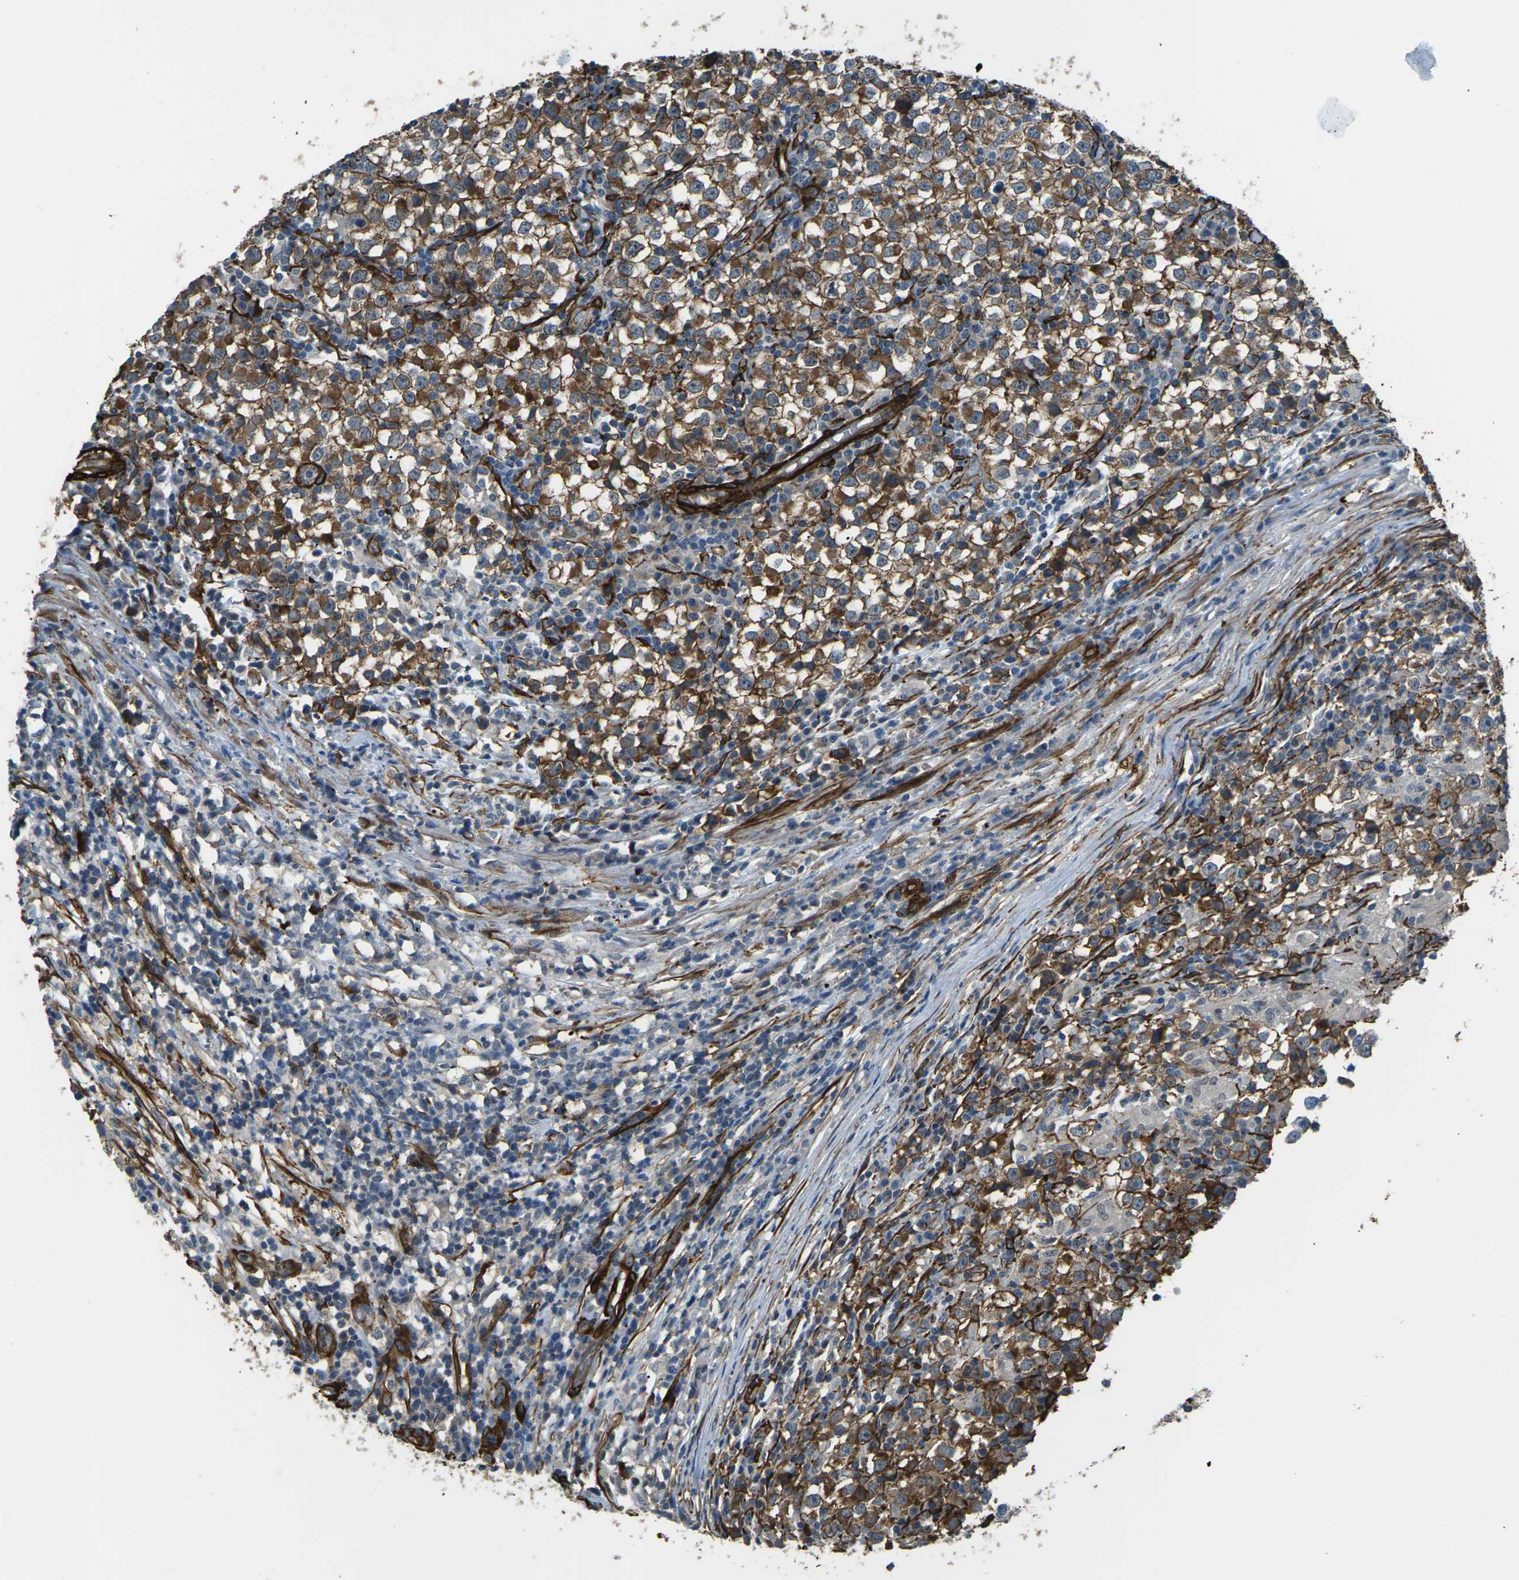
{"staining": {"intensity": "moderate", "quantity": ">75%", "location": "cytoplasmic/membranous"}, "tissue": "testis cancer", "cell_type": "Tumor cells", "image_type": "cancer", "snomed": [{"axis": "morphology", "description": "Seminoma, NOS"}, {"axis": "topography", "description": "Testis"}], "caption": "The histopathology image demonstrates immunohistochemical staining of testis seminoma. There is moderate cytoplasmic/membranous expression is identified in approximately >75% of tumor cells.", "gene": "GRAMD1C", "patient": {"sex": "male", "age": 65}}